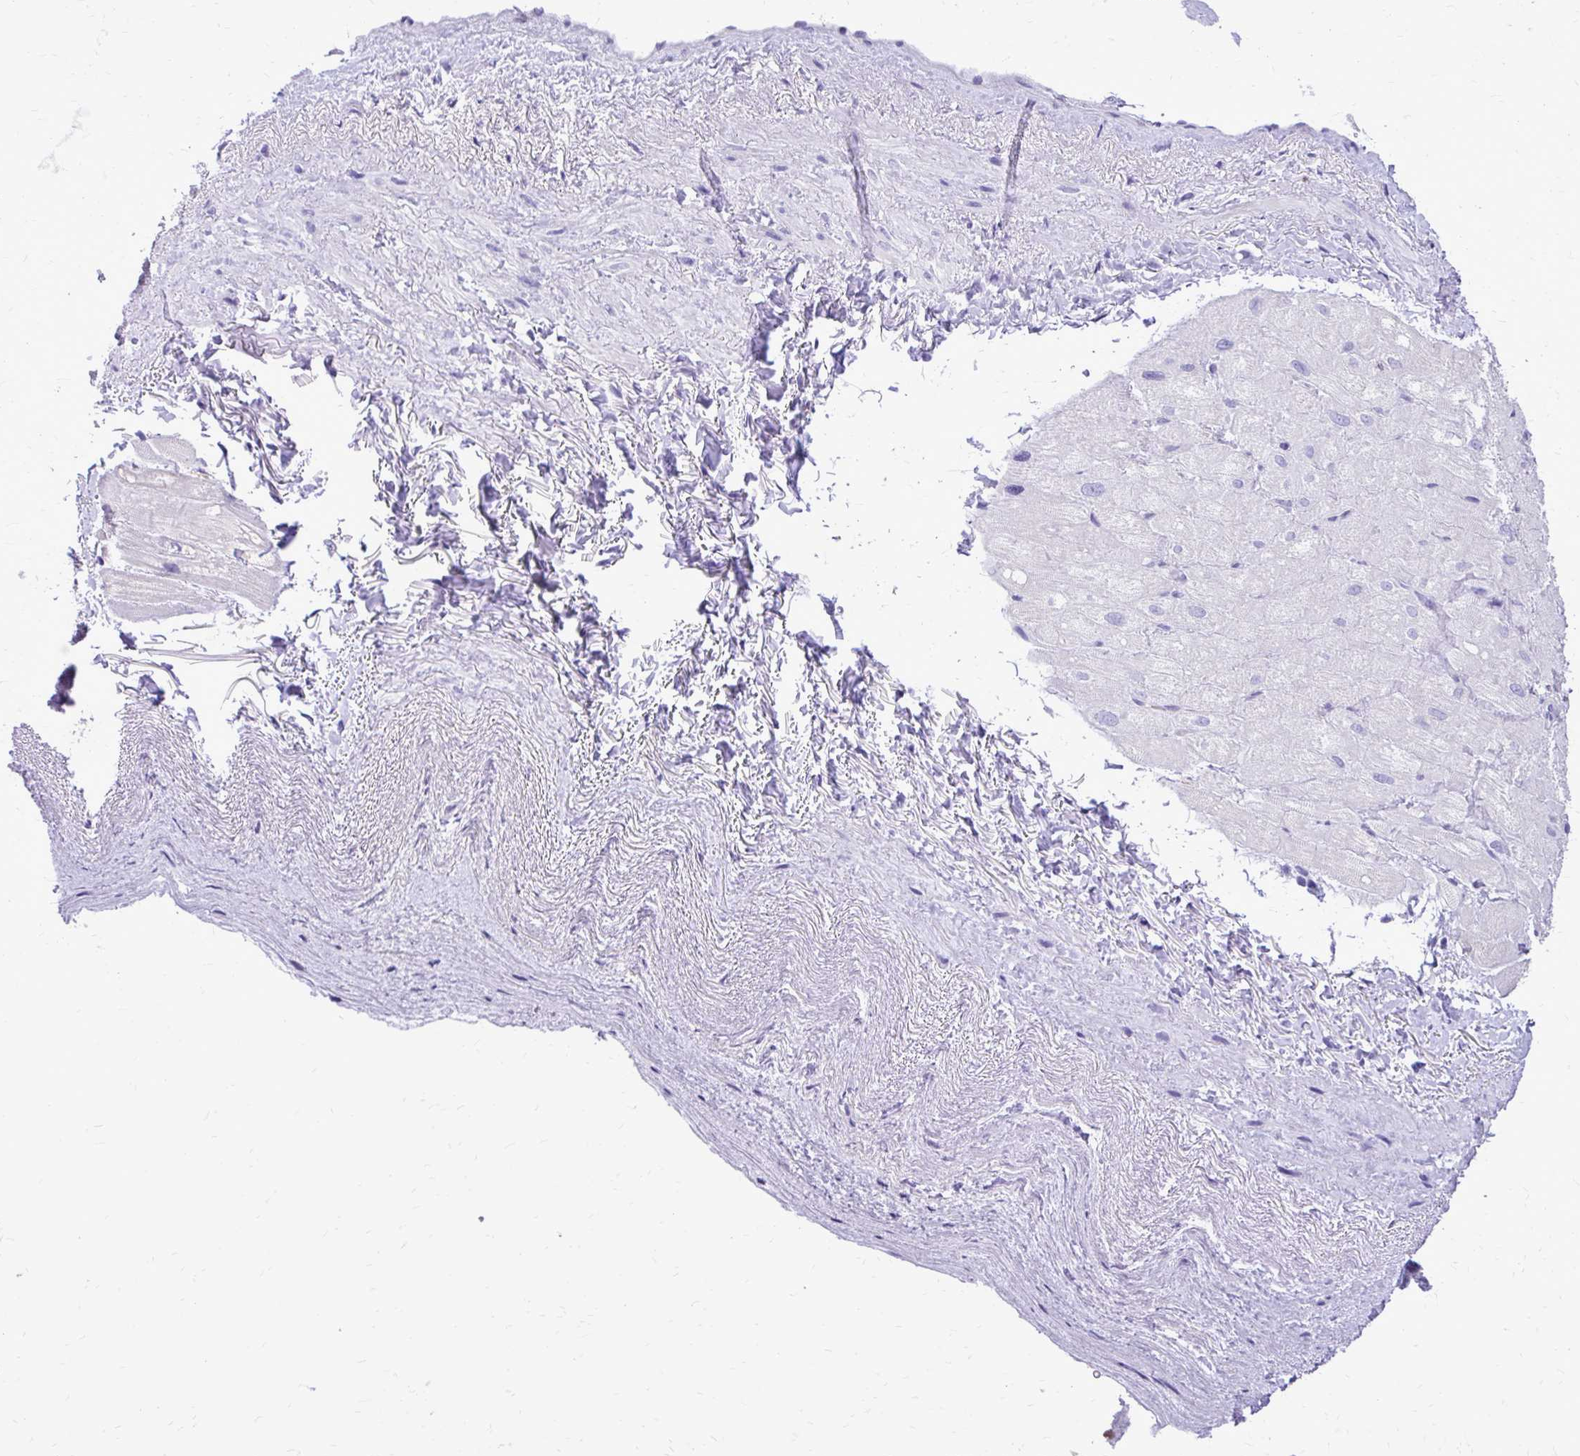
{"staining": {"intensity": "negative", "quantity": "none", "location": "none"}, "tissue": "heart muscle", "cell_type": "Cardiomyocytes", "image_type": "normal", "snomed": [{"axis": "morphology", "description": "Normal tissue, NOS"}, {"axis": "topography", "description": "Heart"}], "caption": "The photomicrograph shows no significant staining in cardiomyocytes of heart muscle.", "gene": "CAT", "patient": {"sex": "male", "age": 62}}